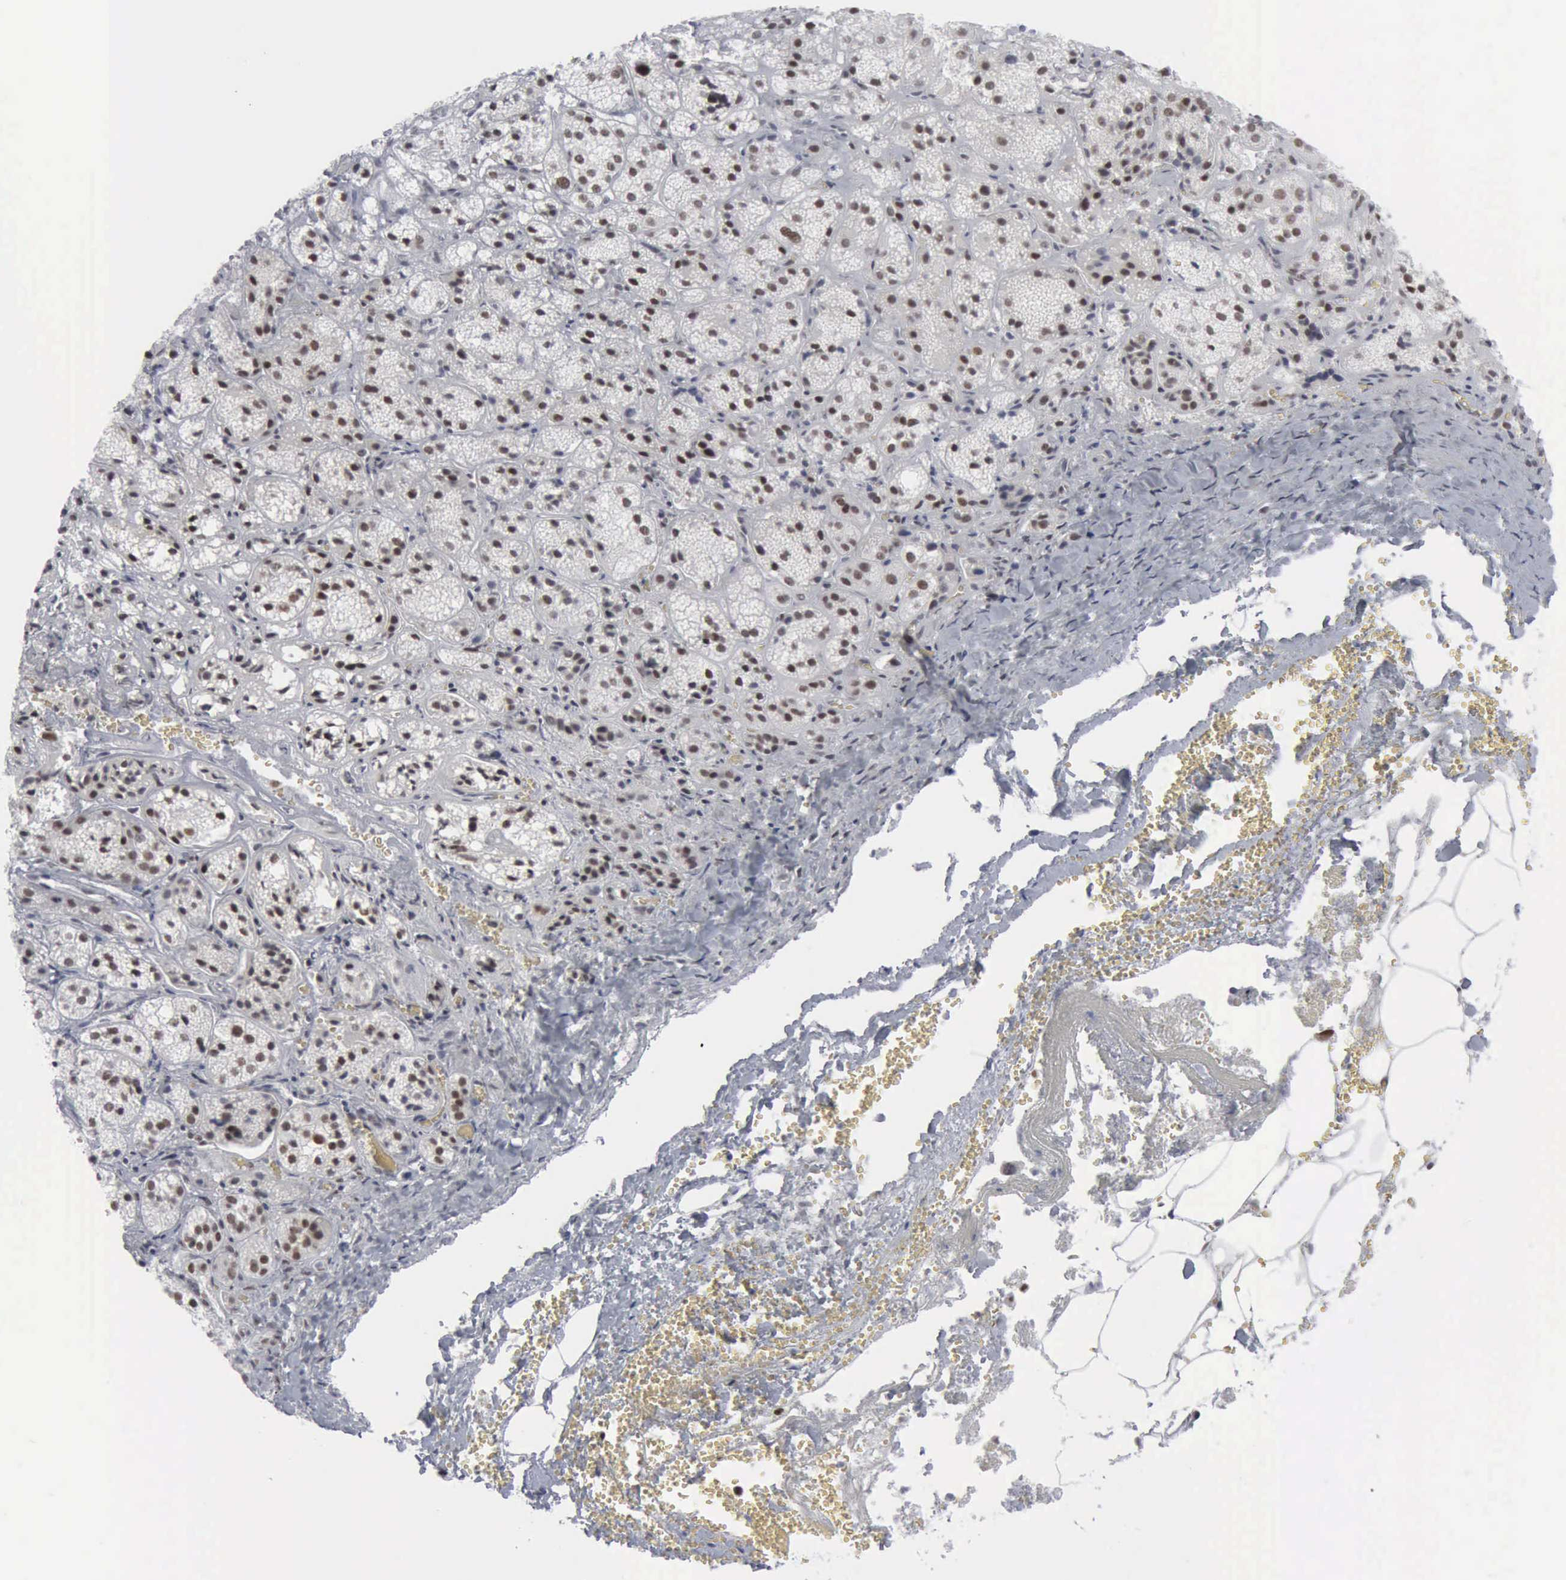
{"staining": {"intensity": "strong", "quantity": ">75%", "location": "nuclear"}, "tissue": "adrenal gland", "cell_type": "Glandular cells", "image_type": "normal", "snomed": [{"axis": "morphology", "description": "Normal tissue, NOS"}, {"axis": "topography", "description": "Adrenal gland"}], "caption": "Strong nuclear expression is appreciated in approximately >75% of glandular cells in normal adrenal gland.", "gene": "XPA", "patient": {"sex": "female", "age": 71}}